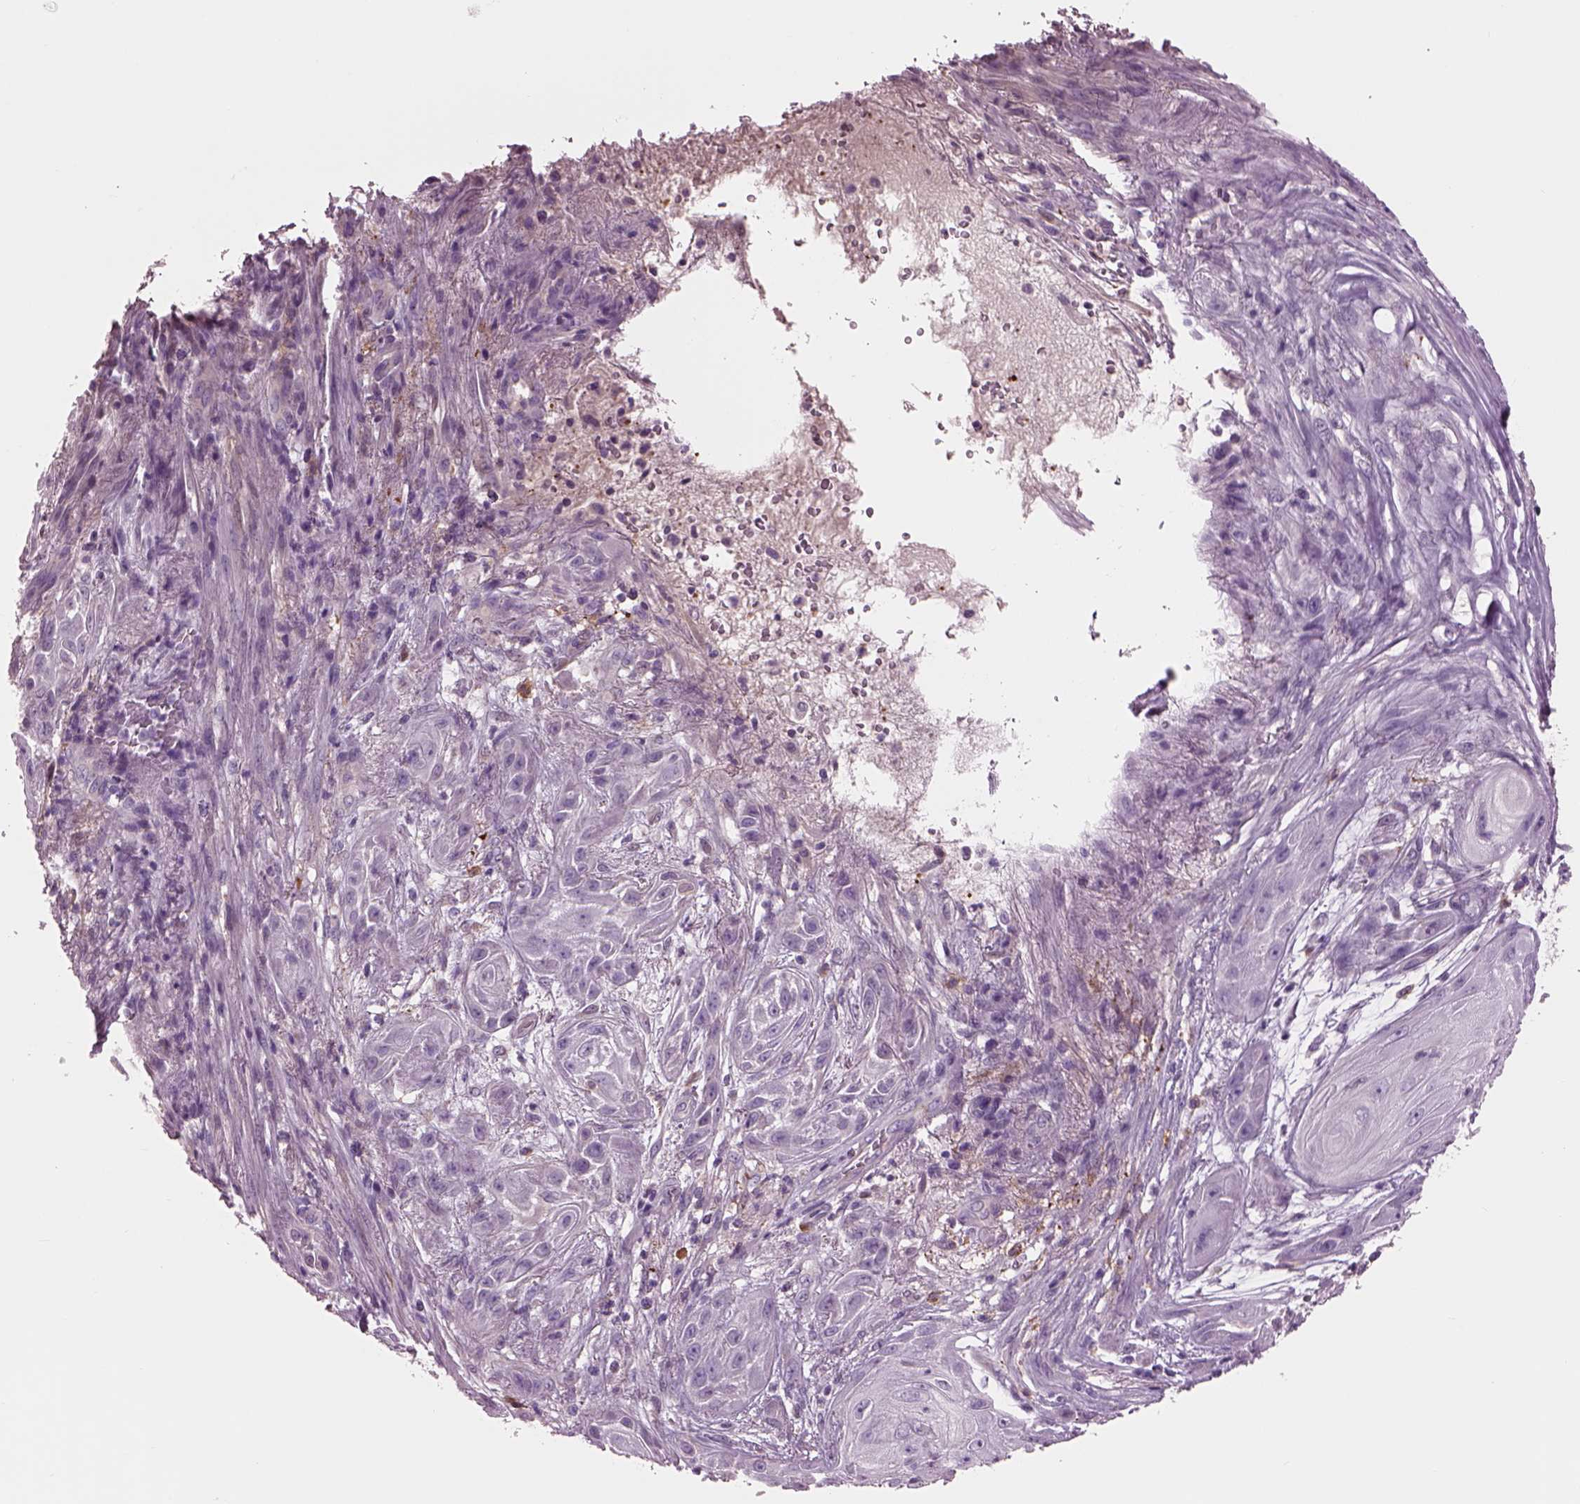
{"staining": {"intensity": "negative", "quantity": "none", "location": "none"}, "tissue": "skin cancer", "cell_type": "Tumor cells", "image_type": "cancer", "snomed": [{"axis": "morphology", "description": "Squamous cell carcinoma, NOS"}, {"axis": "topography", "description": "Skin"}], "caption": "The micrograph displays no significant staining in tumor cells of skin cancer.", "gene": "ADGRG5", "patient": {"sex": "male", "age": 62}}